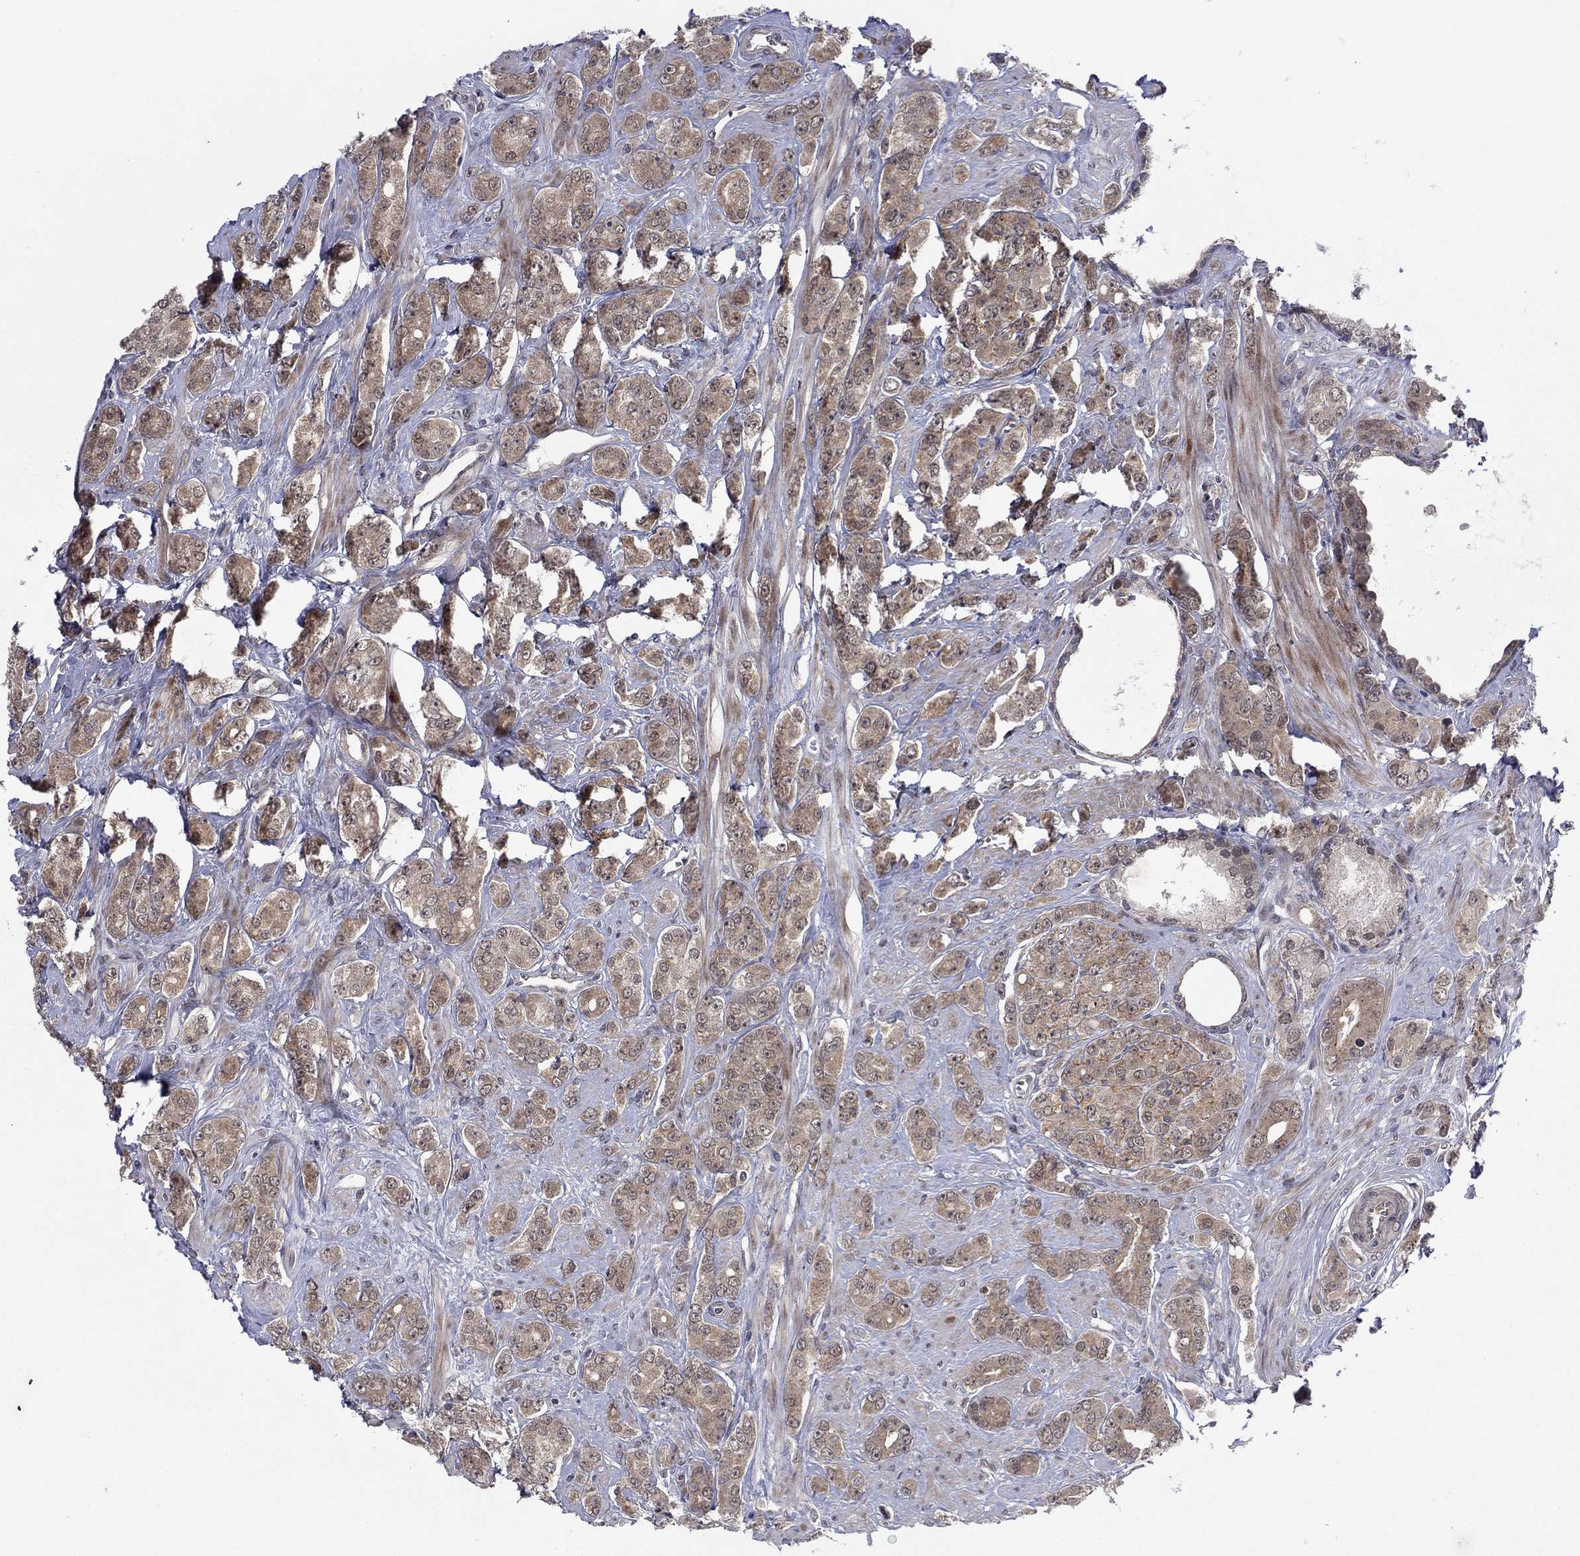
{"staining": {"intensity": "moderate", "quantity": ">75%", "location": "cytoplasmic/membranous"}, "tissue": "prostate cancer", "cell_type": "Tumor cells", "image_type": "cancer", "snomed": [{"axis": "morphology", "description": "Adenocarcinoma, NOS"}, {"axis": "topography", "description": "Prostate"}], "caption": "Adenocarcinoma (prostate) stained with a brown dye demonstrates moderate cytoplasmic/membranous positive expression in approximately >75% of tumor cells.", "gene": "PSMC1", "patient": {"sex": "male", "age": 67}}